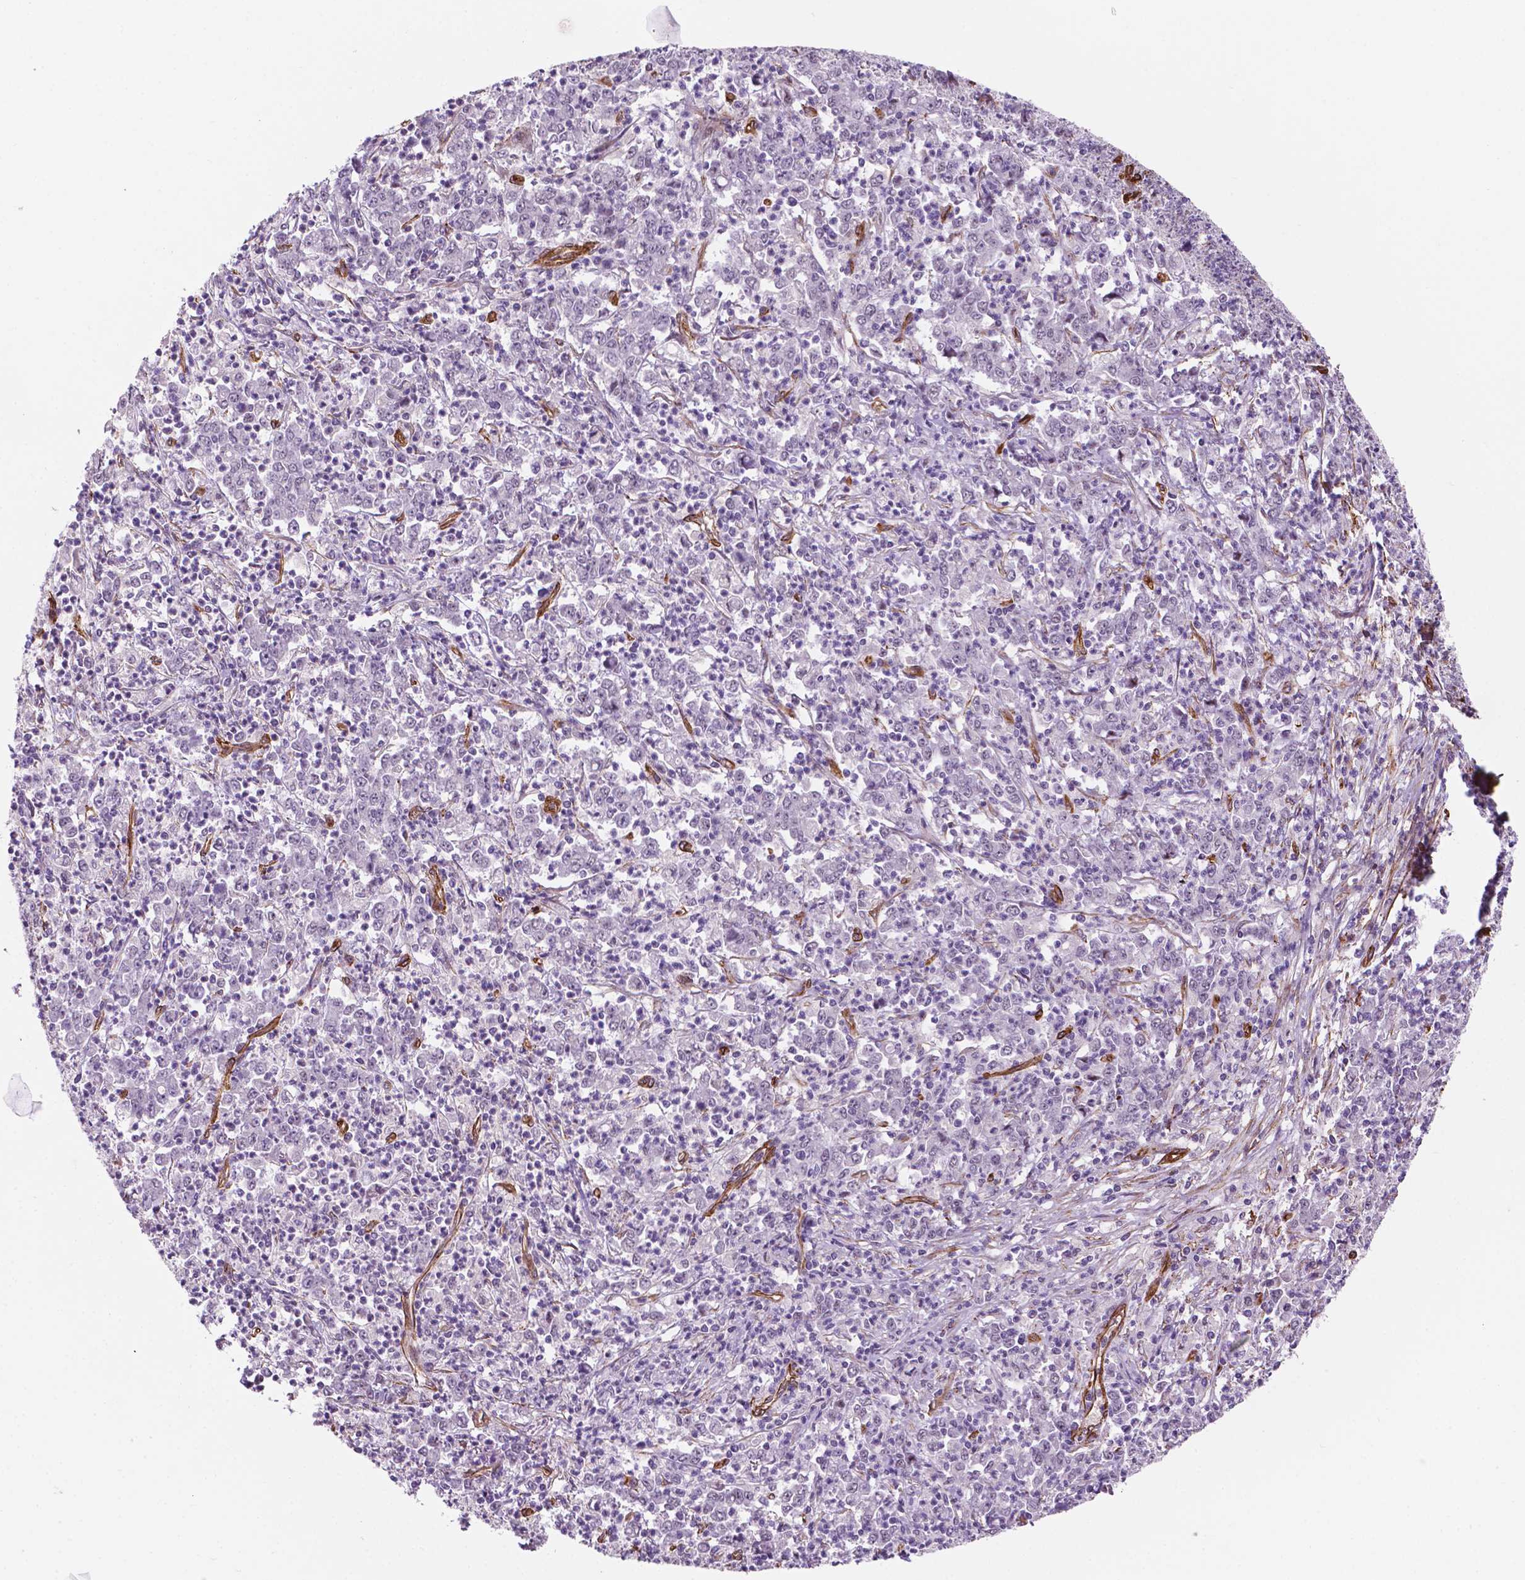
{"staining": {"intensity": "negative", "quantity": "none", "location": "none"}, "tissue": "stomach cancer", "cell_type": "Tumor cells", "image_type": "cancer", "snomed": [{"axis": "morphology", "description": "Adenocarcinoma, NOS"}, {"axis": "topography", "description": "Stomach, lower"}], "caption": "IHC of stomach cancer (adenocarcinoma) shows no positivity in tumor cells.", "gene": "EGFL8", "patient": {"sex": "female", "age": 71}}